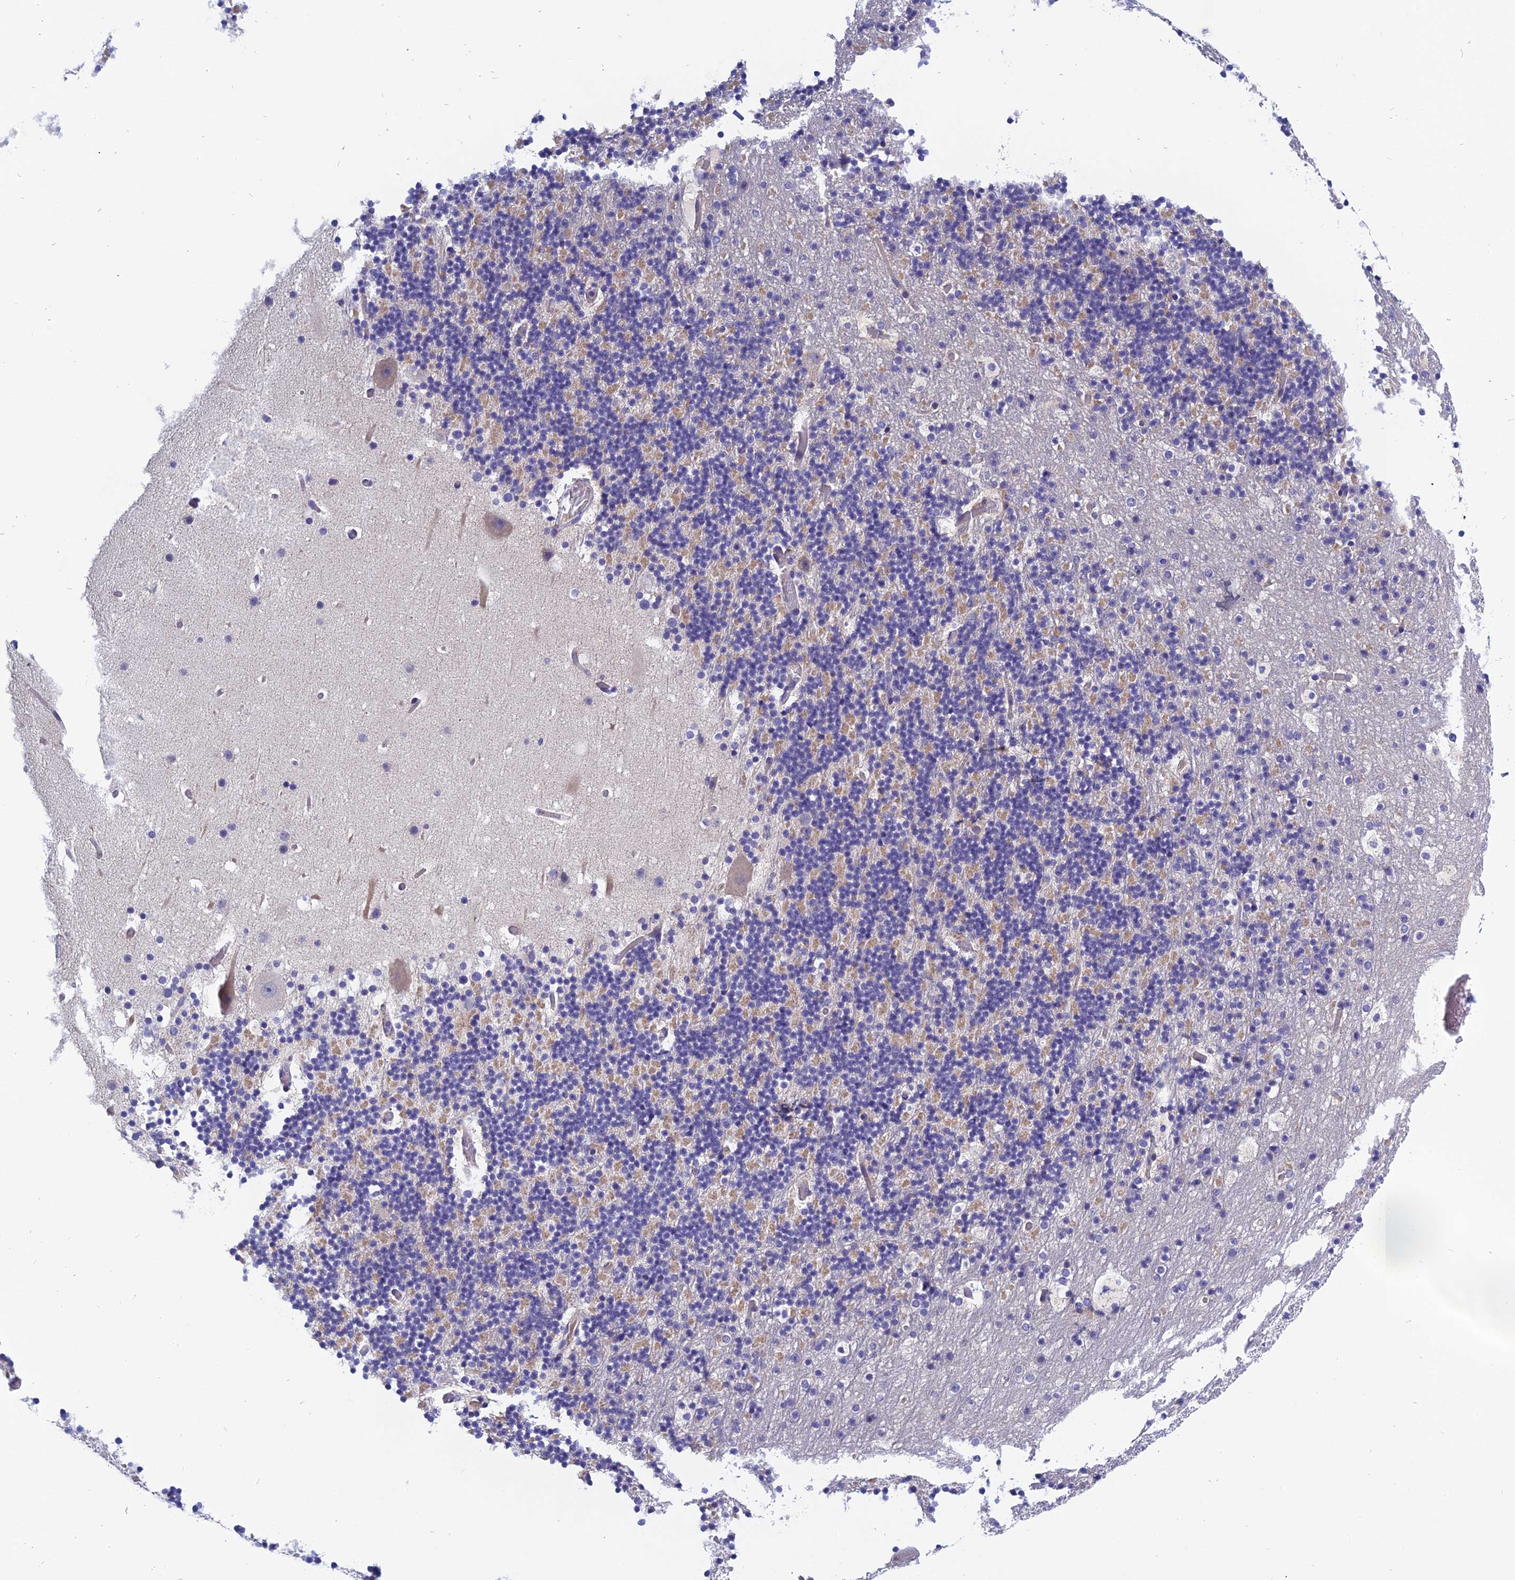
{"staining": {"intensity": "weak", "quantity": "<25%", "location": "cytoplasmic/membranous"}, "tissue": "cerebellum", "cell_type": "Cells in granular layer", "image_type": "normal", "snomed": [{"axis": "morphology", "description": "Normal tissue, NOS"}, {"axis": "topography", "description": "Cerebellum"}], "caption": "High power microscopy image of an immunohistochemistry image of unremarkable cerebellum, revealing no significant staining in cells in granular layer. Nuclei are stained in blue.", "gene": "RBM41", "patient": {"sex": "male", "age": 57}}